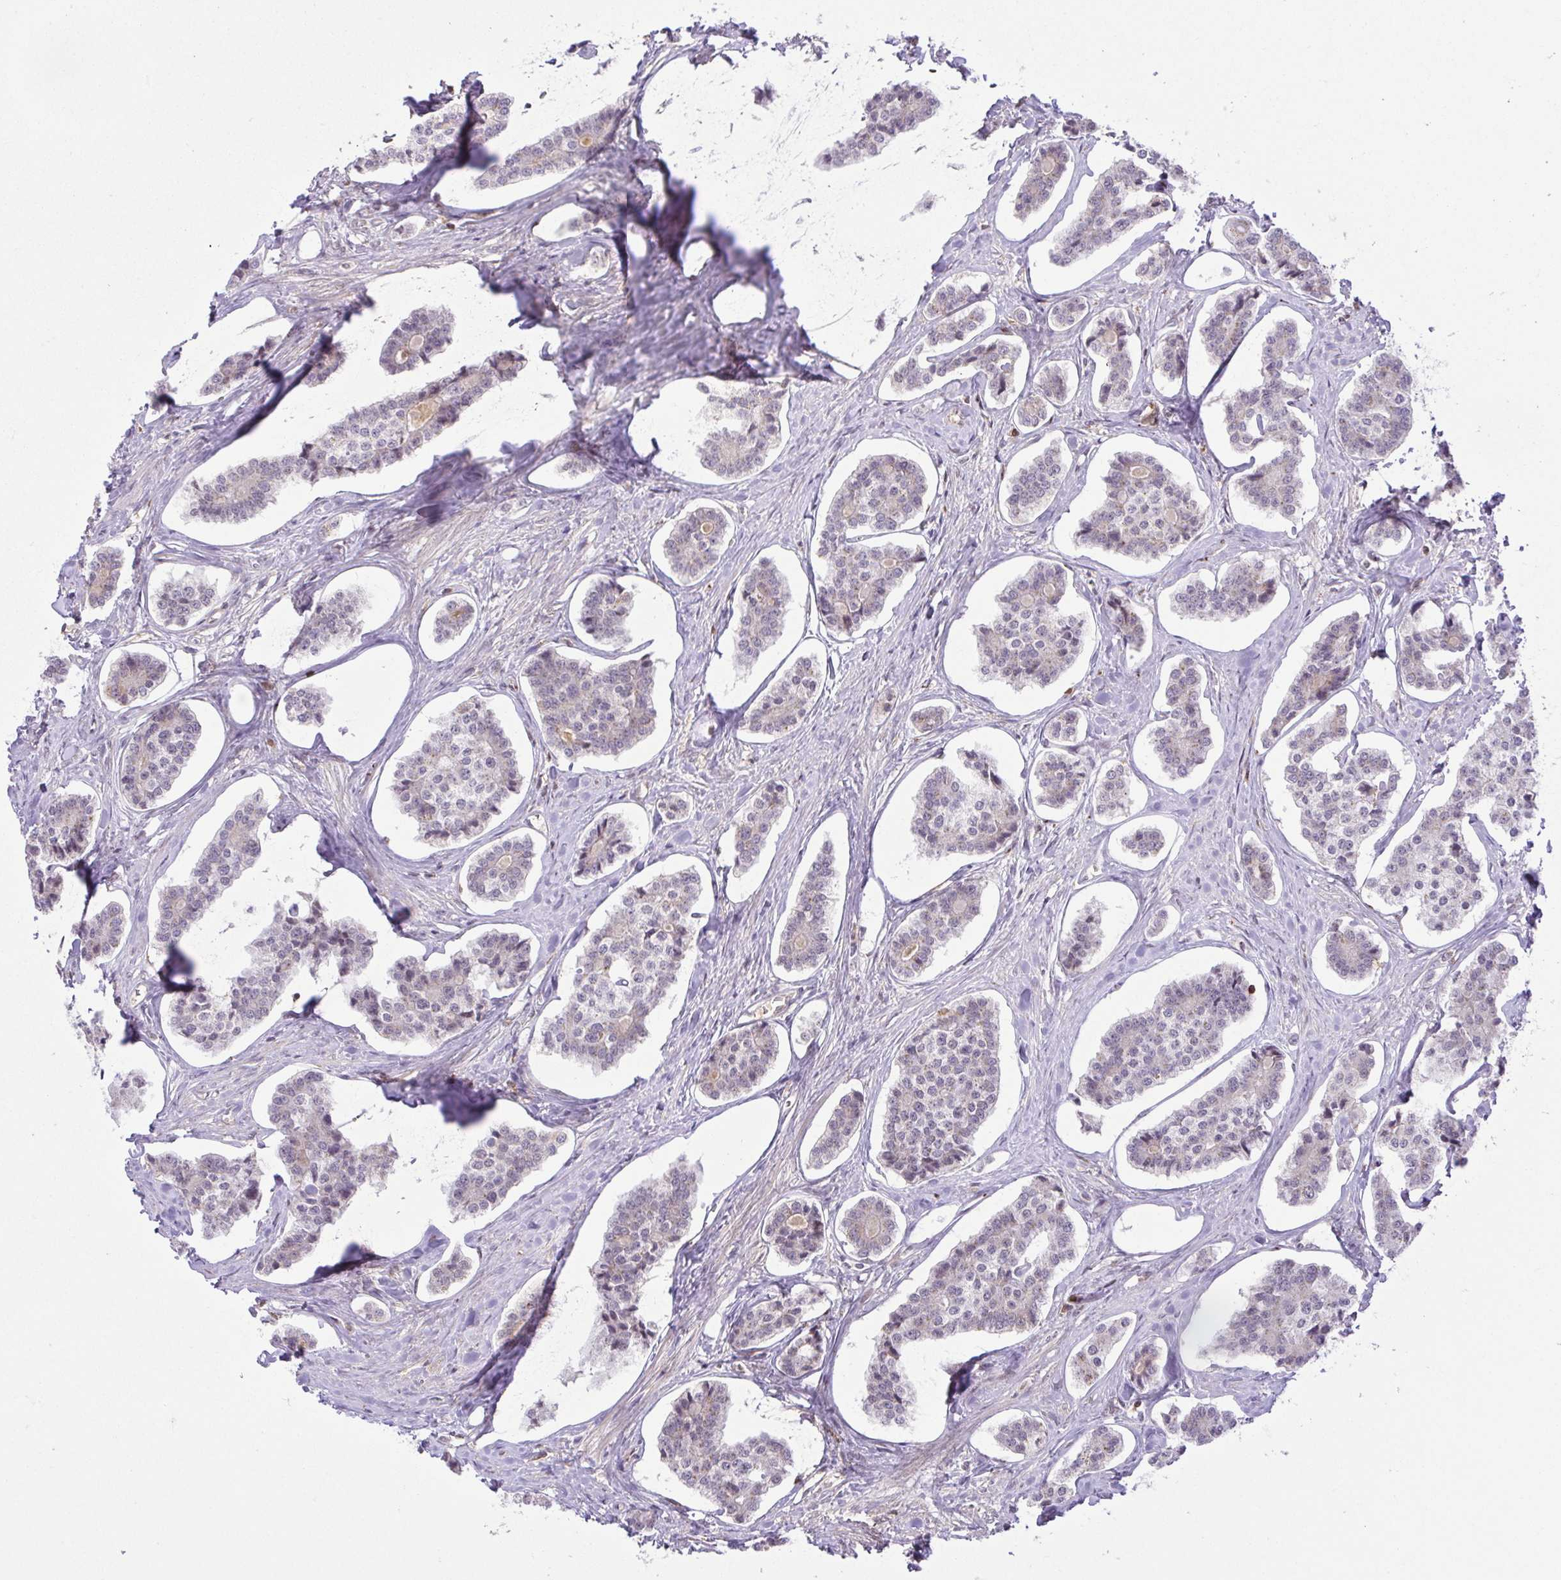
{"staining": {"intensity": "negative", "quantity": "none", "location": "none"}, "tissue": "carcinoid", "cell_type": "Tumor cells", "image_type": "cancer", "snomed": [{"axis": "morphology", "description": "Carcinoid, malignant, NOS"}, {"axis": "topography", "description": "Small intestine"}], "caption": "A histopathology image of human carcinoid is negative for staining in tumor cells.", "gene": "RSL24D1", "patient": {"sex": "female", "age": 65}}